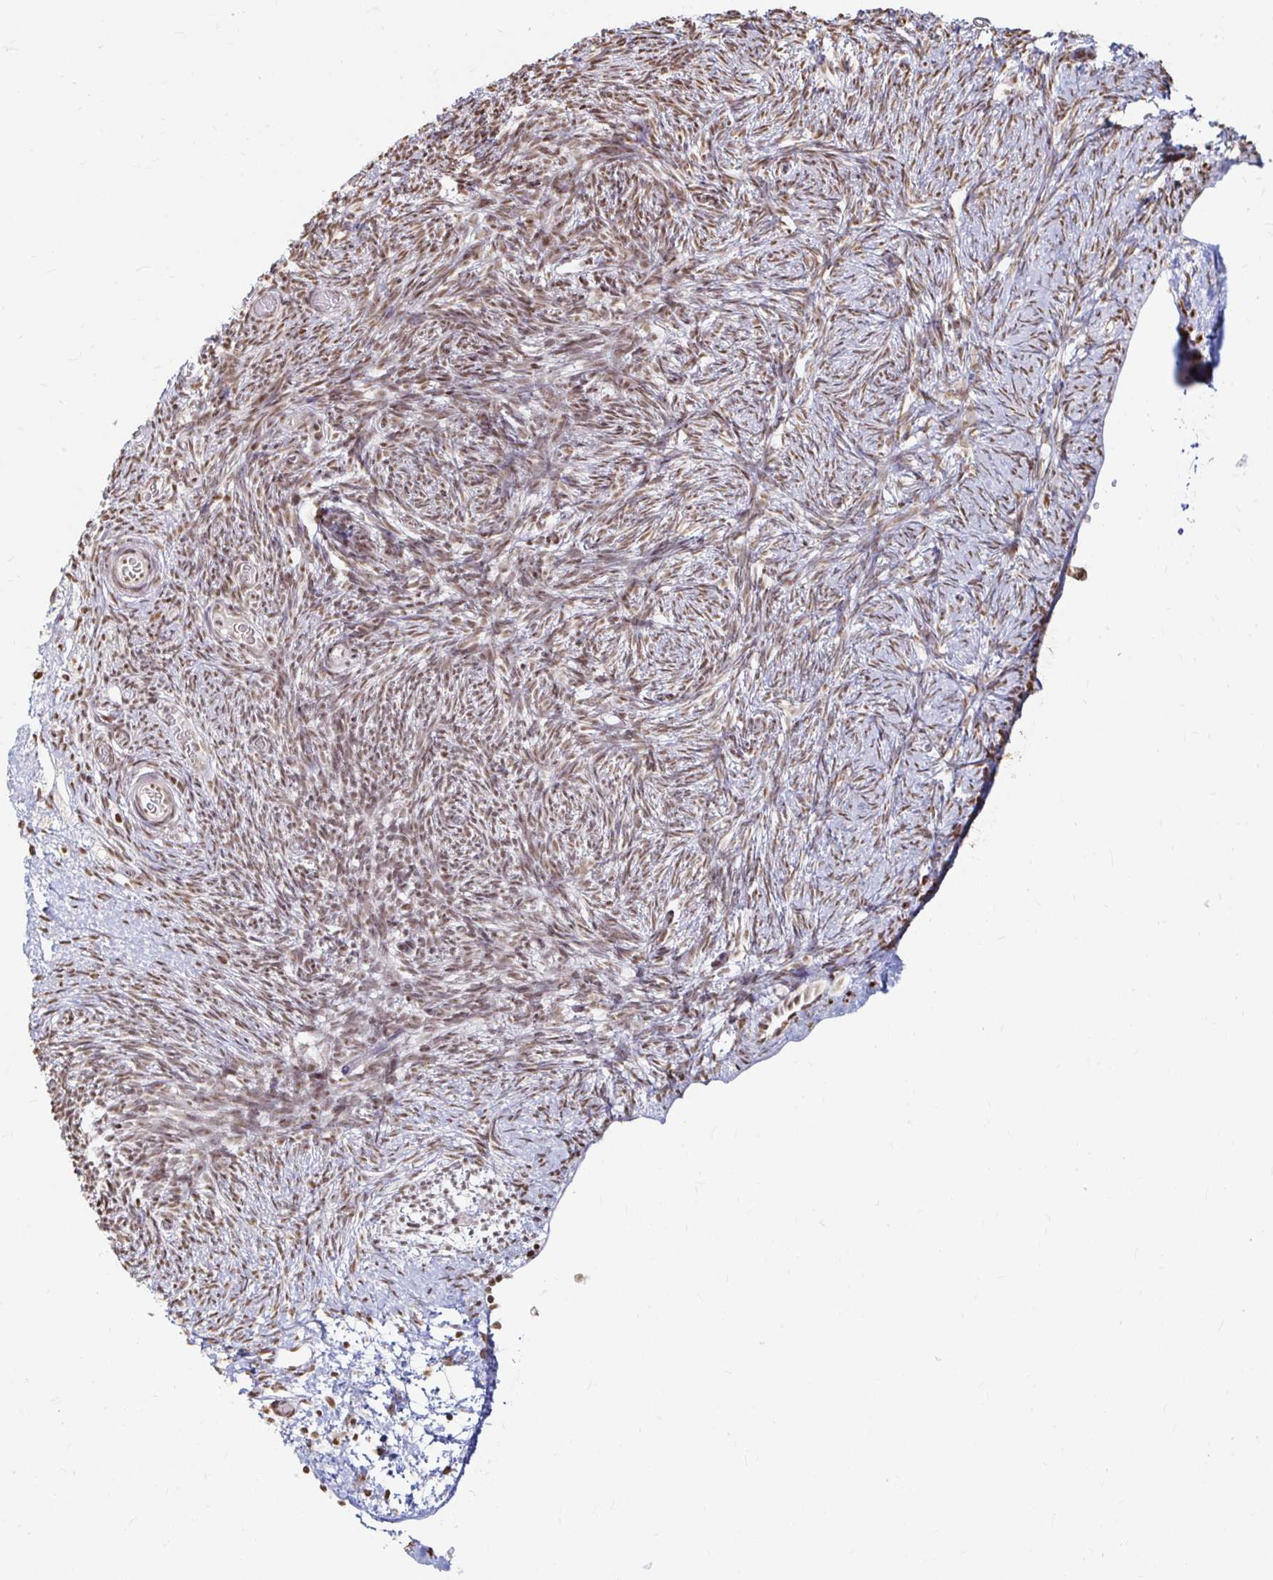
{"staining": {"intensity": "moderate", "quantity": ">75%", "location": "nuclear"}, "tissue": "ovary", "cell_type": "Ovarian stroma cells", "image_type": "normal", "snomed": [{"axis": "morphology", "description": "Normal tissue, NOS"}, {"axis": "topography", "description": "Ovary"}], "caption": "A medium amount of moderate nuclear expression is present in approximately >75% of ovarian stroma cells in normal ovary.", "gene": "HNRNPU", "patient": {"sex": "female", "age": 39}}